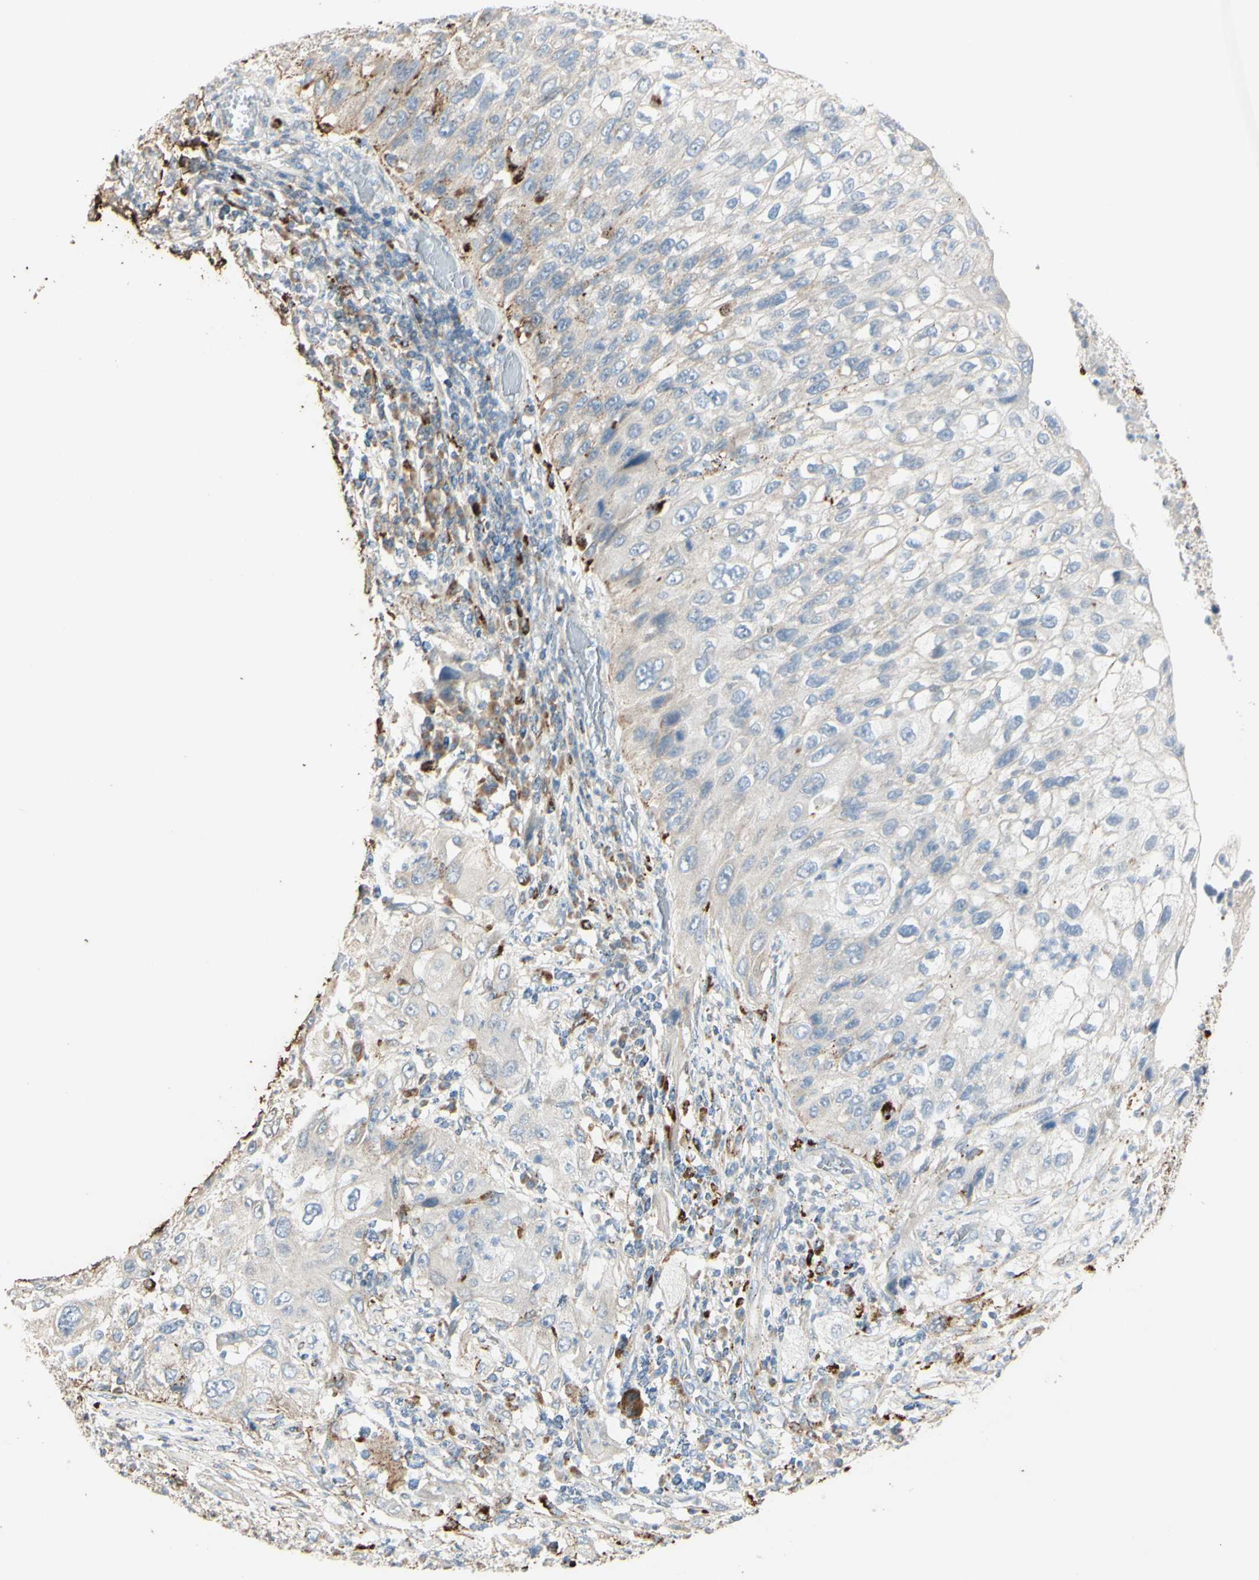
{"staining": {"intensity": "weak", "quantity": ">75%", "location": "cytoplasmic/membranous"}, "tissue": "lung cancer", "cell_type": "Tumor cells", "image_type": "cancer", "snomed": [{"axis": "morphology", "description": "Inflammation, NOS"}, {"axis": "morphology", "description": "Squamous cell carcinoma, NOS"}, {"axis": "topography", "description": "Lymph node"}, {"axis": "topography", "description": "Soft tissue"}, {"axis": "topography", "description": "Lung"}], "caption": "Immunohistochemistry (IHC) histopathology image of neoplastic tissue: human squamous cell carcinoma (lung) stained using IHC demonstrates low levels of weak protein expression localized specifically in the cytoplasmic/membranous of tumor cells, appearing as a cytoplasmic/membranous brown color.", "gene": "ANGPTL1", "patient": {"sex": "male", "age": 66}}